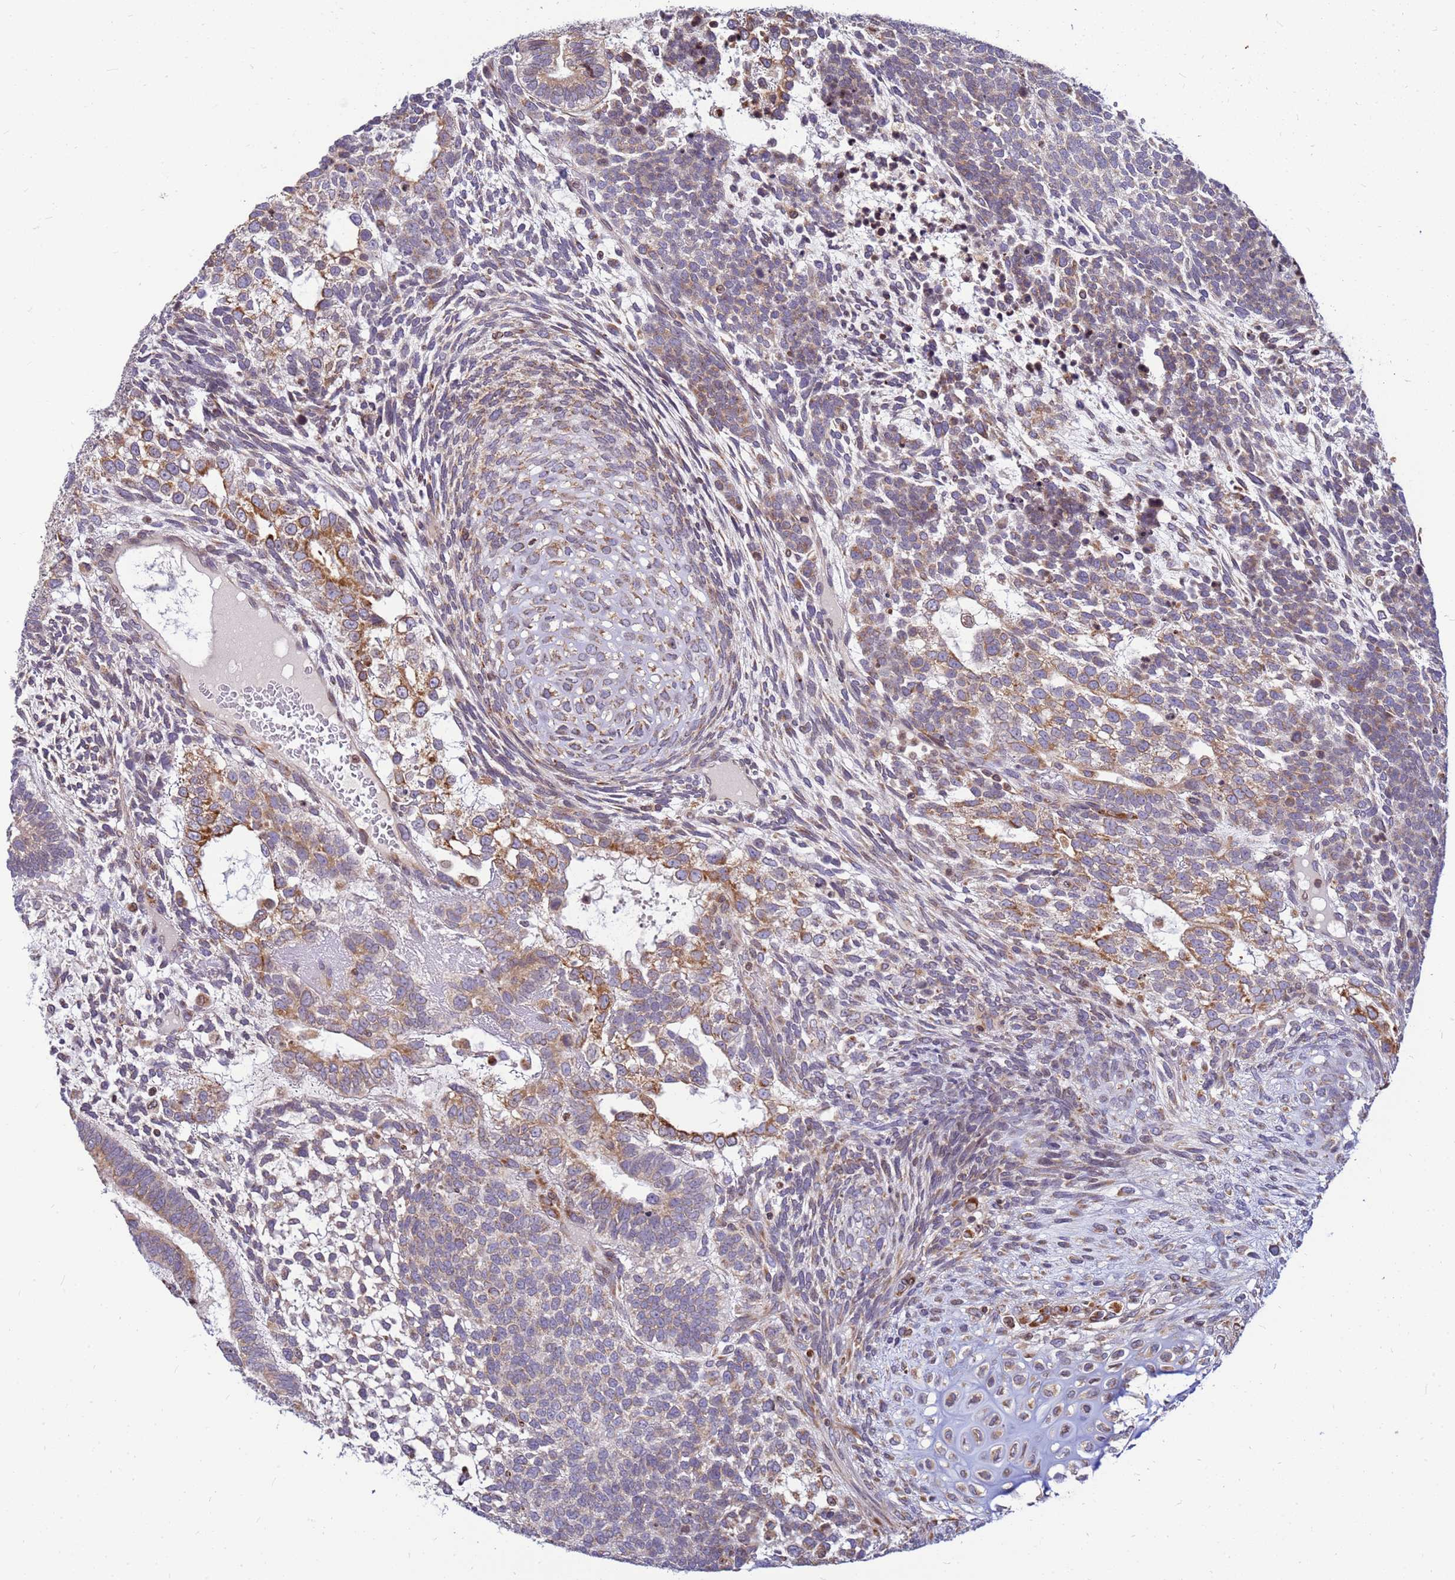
{"staining": {"intensity": "moderate", "quantity": ">75%", "location": "cytoplasmic/membranous"}, "tissue": "testis cancer", "cell_type": "Tumor cells", "image_type": "cancer", "snomed": [{"axis": "morphology", "description": "Carcinoma, Embryonal, NOS"}, {"axis": "topography", "description": "Testis"}], "caption": "Testis embryonal carcinoma tissue displays moderate cytoplasmic/membranous expression in approximately >75% of tumor cells The staining was performed using DAB to visualize the protein expression in brown, while the nuclei were stained in blue with hematoxylin (Magnification: 20x).", "gene": "SSR4", "patient": {"sex": "male", "age": 23}}